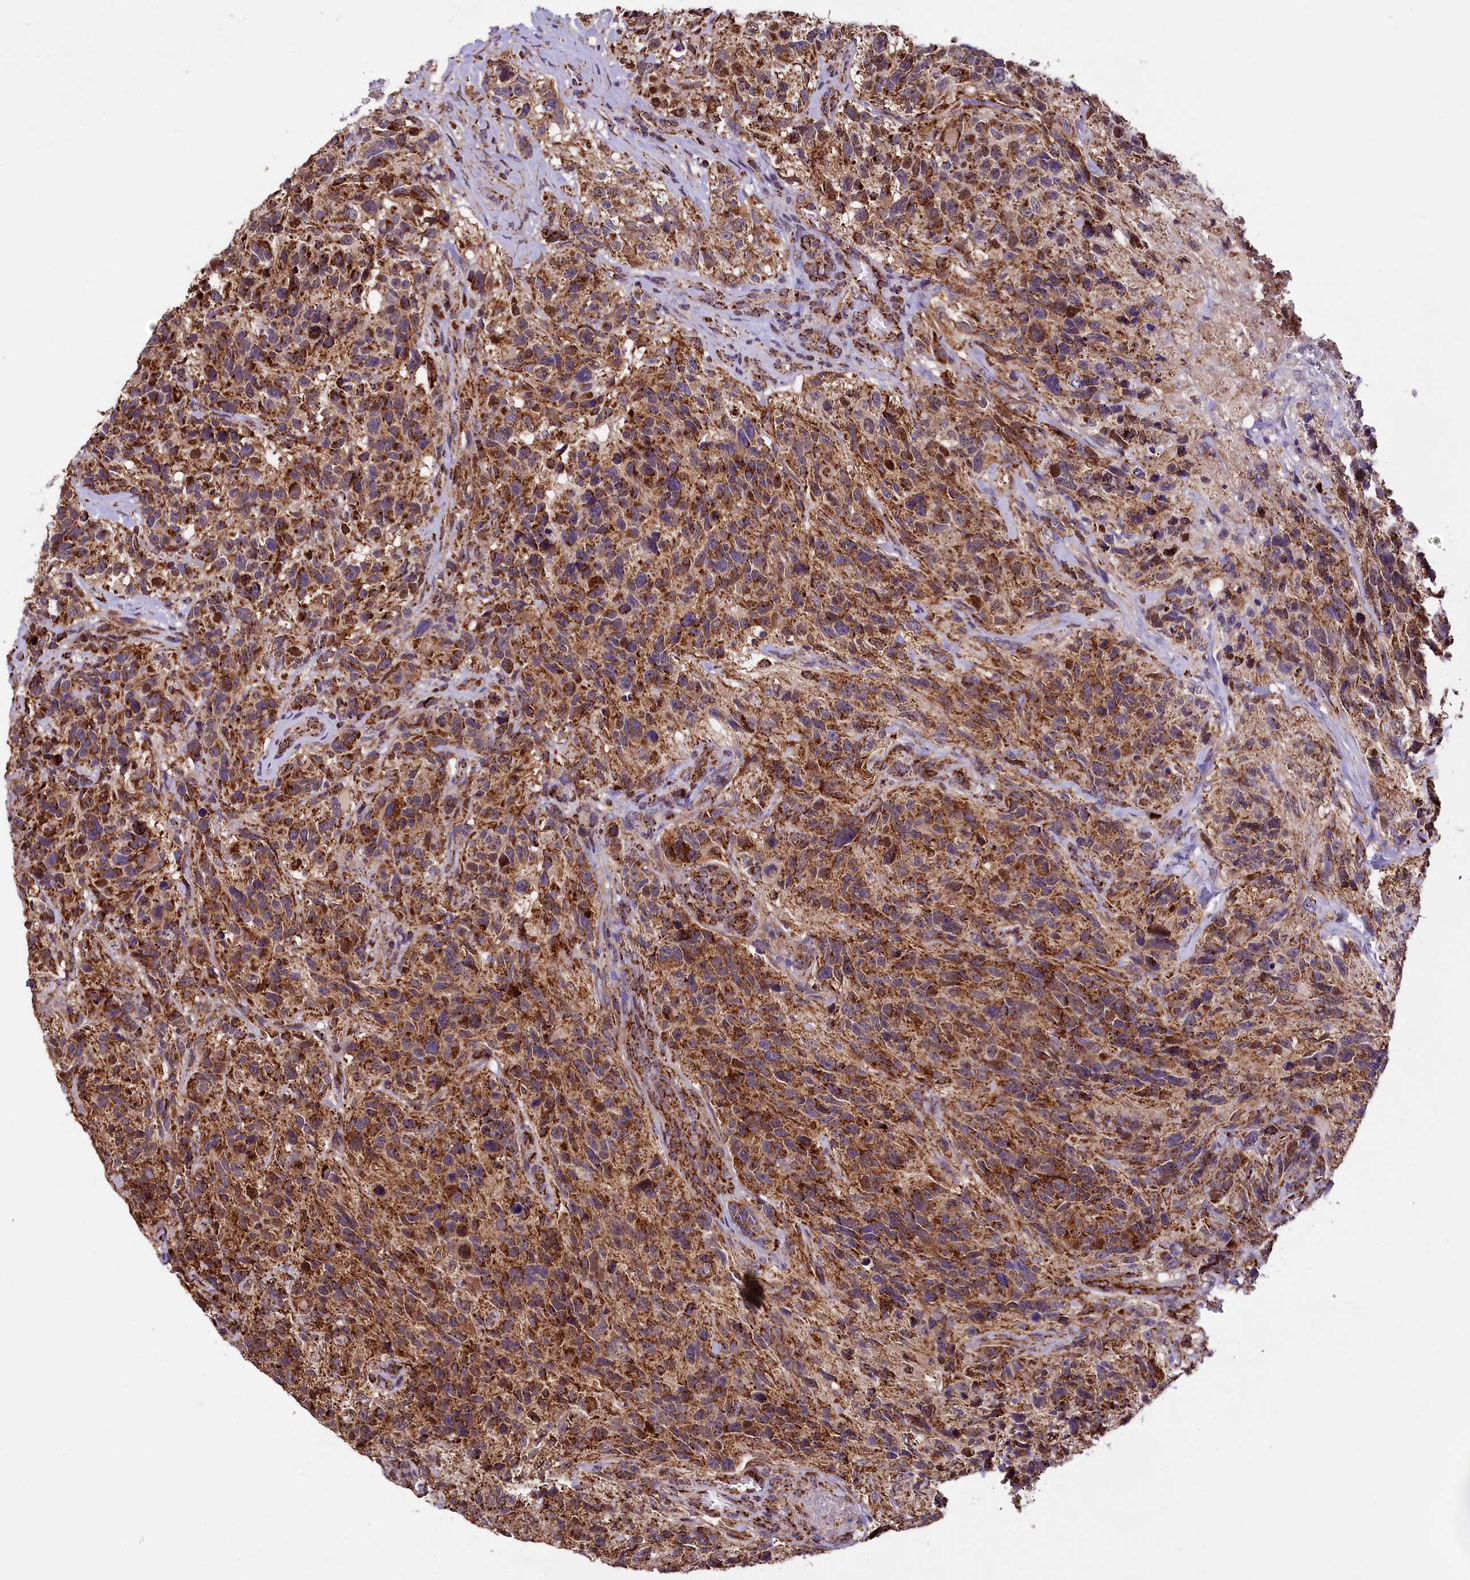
{"staining": {"intensity": "moderate", "quantity": ">75%", "location": "cytoplasmic/membranous"}, "tissue": "glioma", "cell_type": "Tumor cells", "image_type": "cancer", "snomed": [{"axis": "morphology", "description": "Glioma, malignant, High grade"}, {"axis": "topography", "description": "Brain"}], "caption": "Immunohistochemical staining of malignant high-grade glioma demonstrates medium levels of moderate cytoplasmic/membranous positivity in about >75% of tumor cells. (IHC, brightfield microscopy, high magnification).", "gene": "KLC2", "patient": {"sex": "male", "age": 69}}